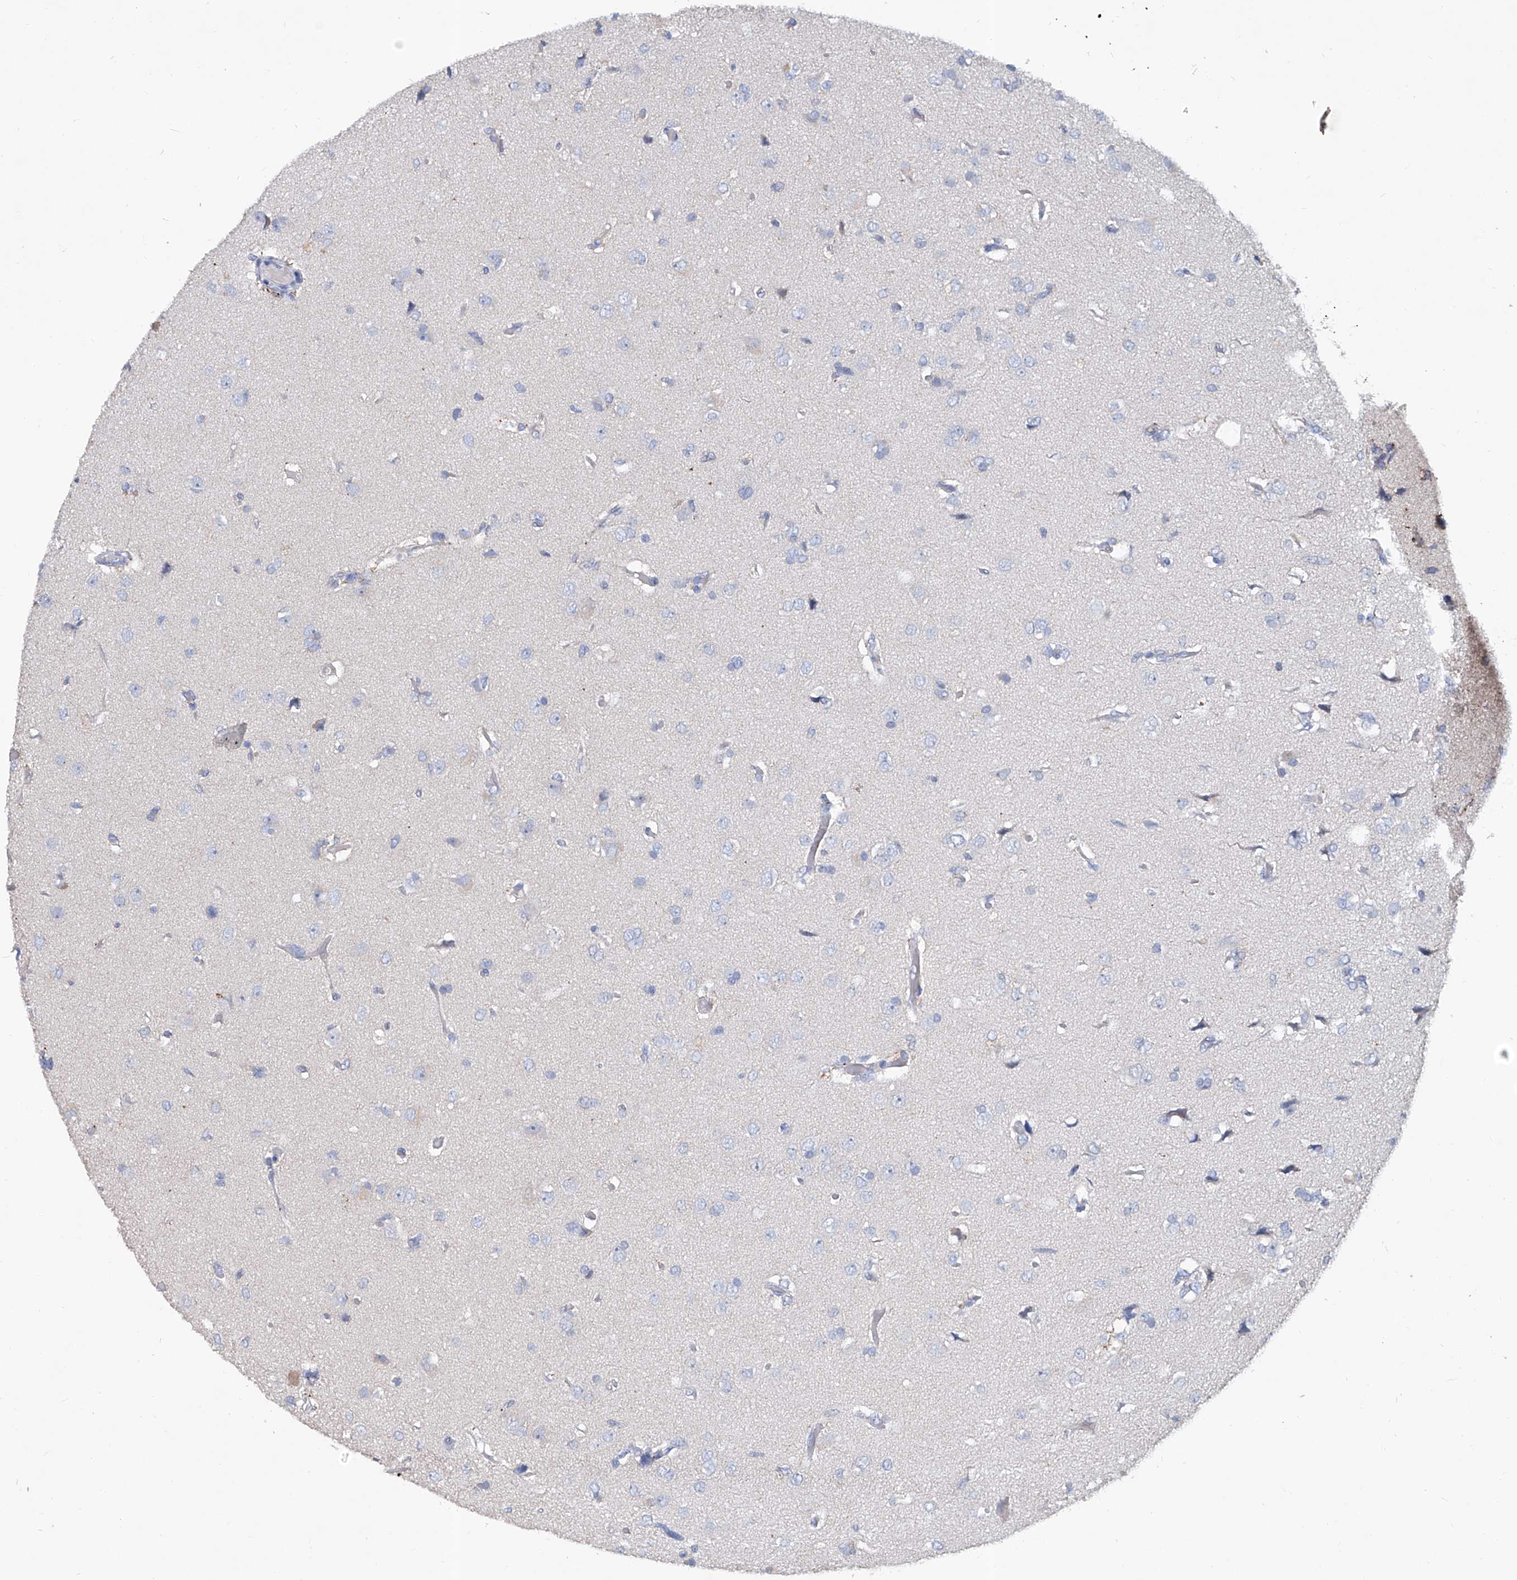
{"staining": {"intensity": "negative", "quantity": "none", "location": "none"}, "tissue": "glioma", "cell_type": "Tumor cells", "image_type": "cancer", "snomed": [{"axis": "morphology", "description": "Glioma, malignant, High grade"}, {"axis": "topography", "description": "Brain"}], "caption": "Immunohistochemistry (IHC) of human glioma reveals no expression in tumor cells.", "gene": "KLHL17", "patient": {"sex": "female", "age": 59}}